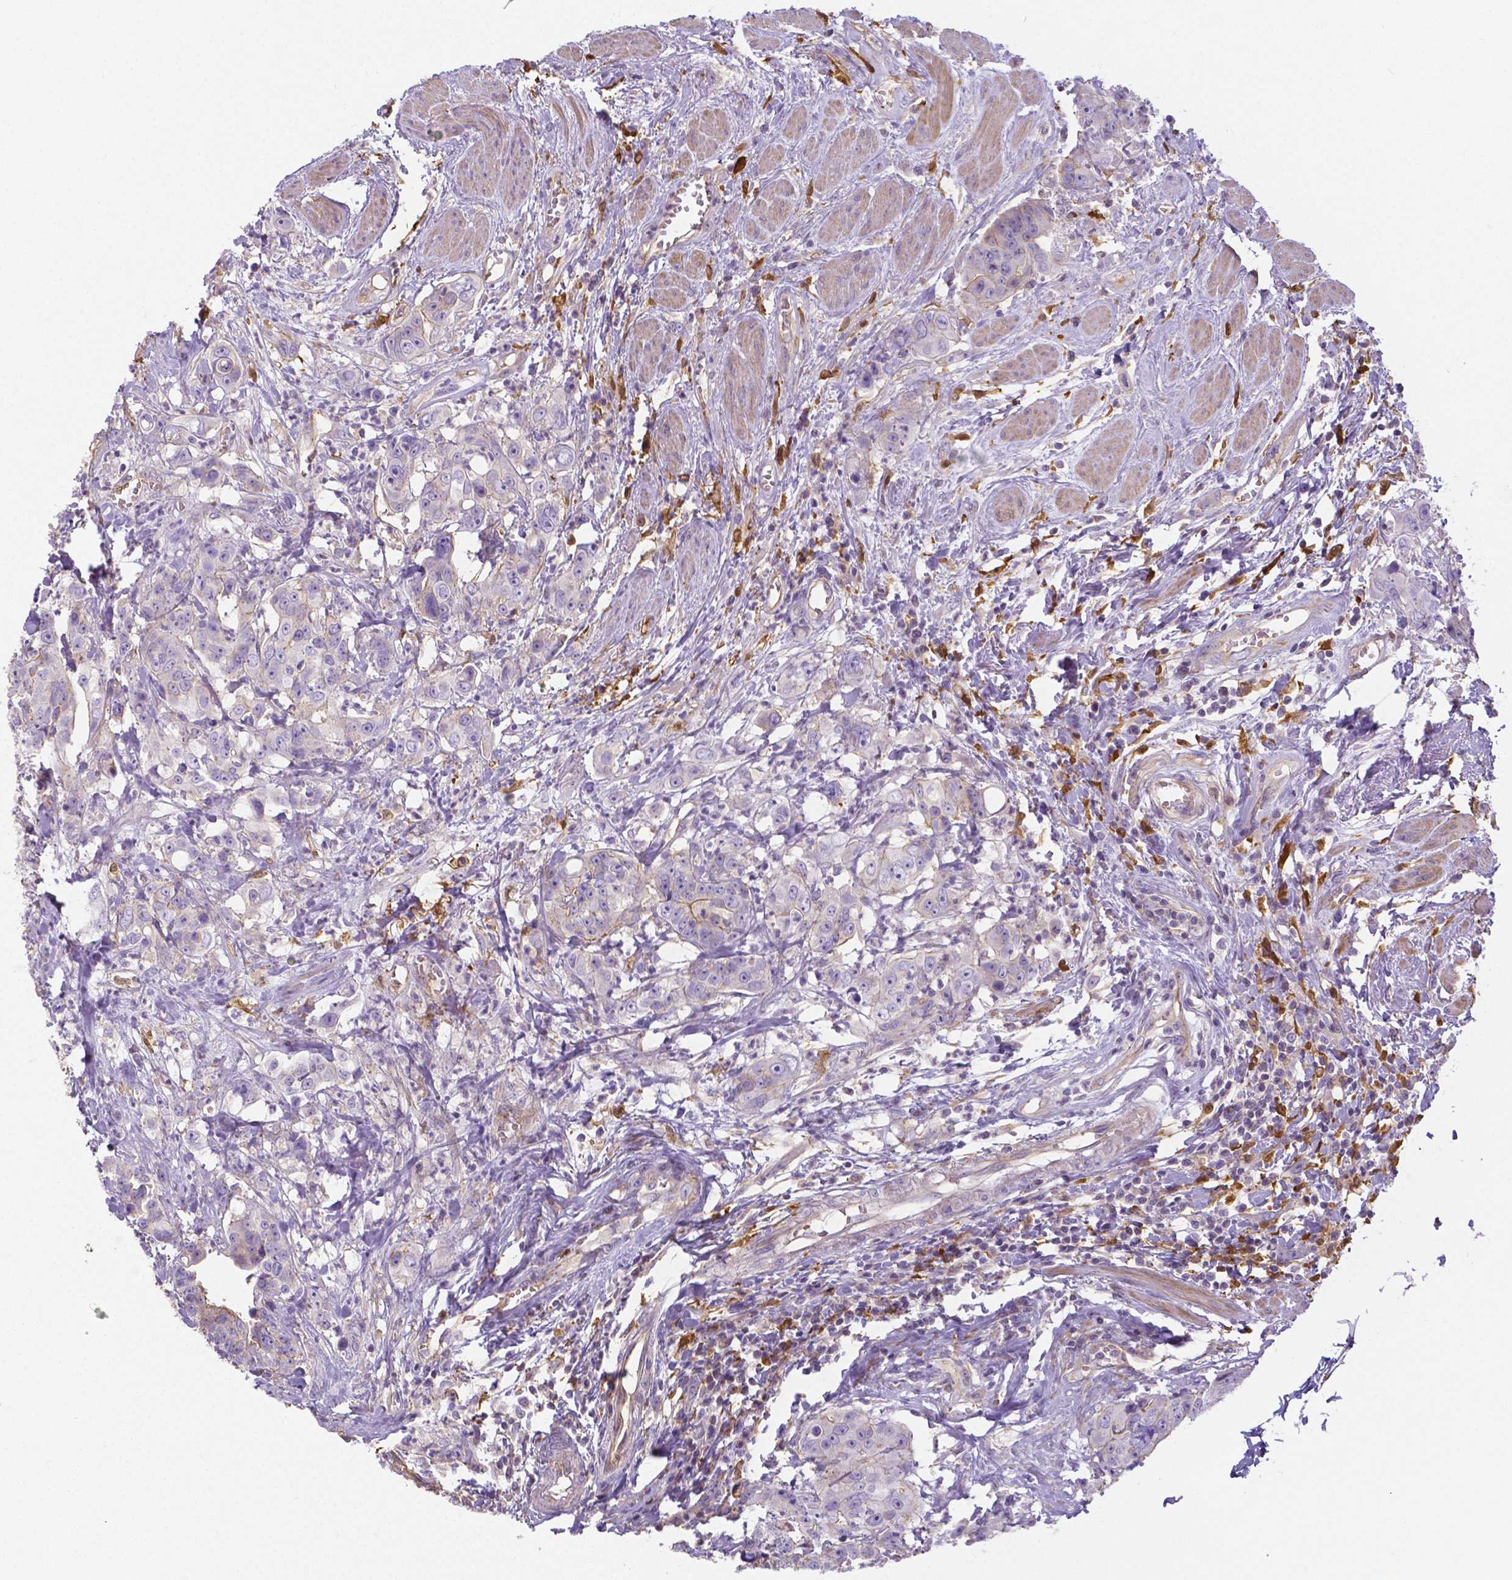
{"staining": {"intensity": "moderate", "quantity": "<25%", "location": "cytoplasmic/membranous"}, "tissue": "colorectal cancer", "cell_type": "Tumor cells", "image_type": "cancer", "snomed": [{"axis": "morphology", "description": "Adenocarcinoma, NOS"}, {"axis": "topography", "description": "Rectum"}], "caption": "DAB immunohistochemical staining of adenocarcinoma (colorectal) demonstrates moderate cytoplasmic/membranous protein positivity in about <25% of tumor cells.", "gene": "CRMP1", "patient": {"sex": "female", "age": 62}}